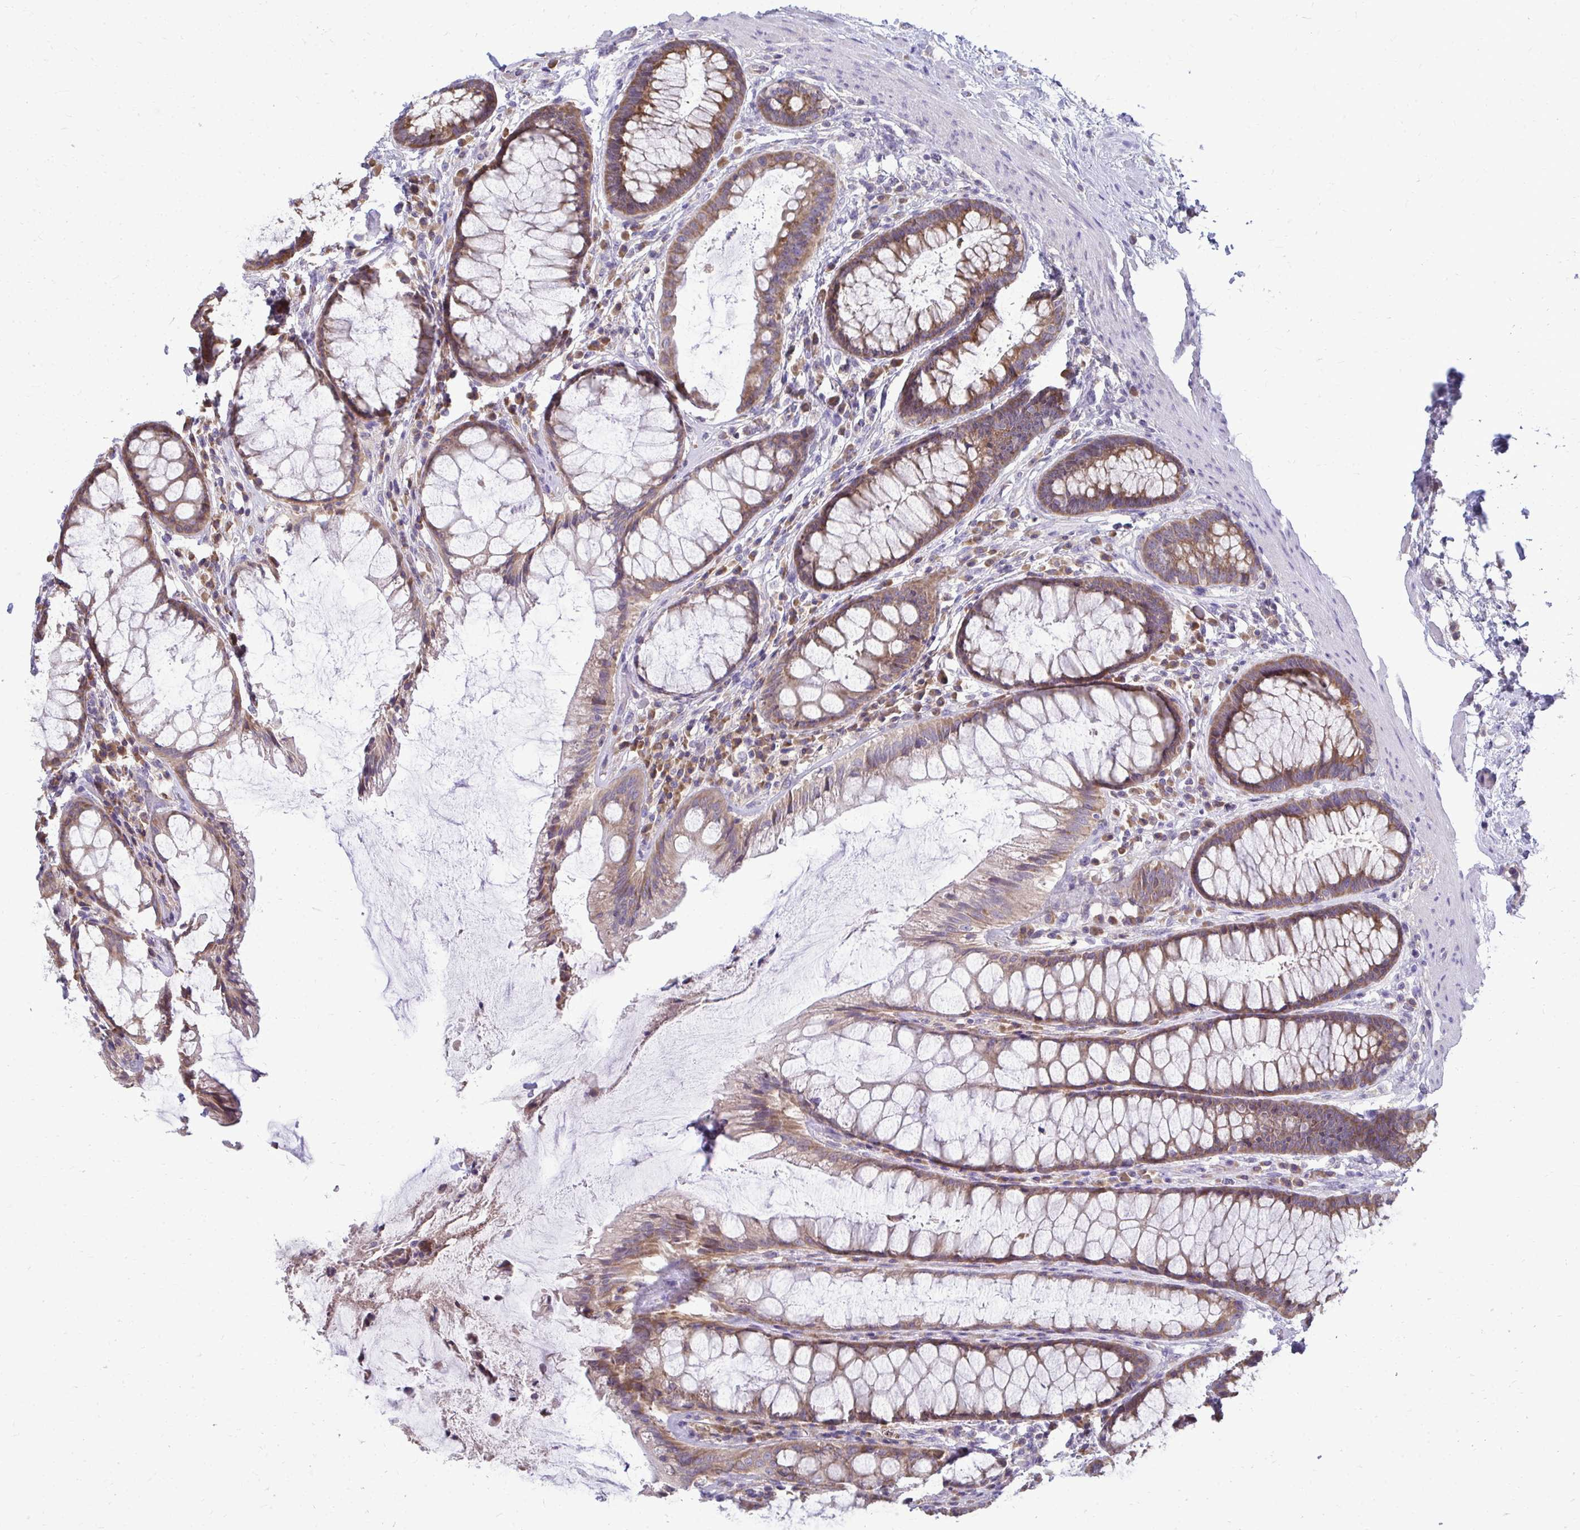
{"staining": {"intensity": "moderate", "quantity": ">75%", "location": "cytoplasmic/membranous"}, "tissue": "rectum", "cell_type": "Glandular cells", "image_type": "normal", "snomed": [{"axis": "morphology", "description": "Normal tissue, NOS"}, {"axis": "topography", "description": "Rectum"}], "caption": "Immunohistochemistry (IHC) staining of normal rectum, which demonstrates medium levels of moderate cytoplasmic/membranous positivity in about >75% of glandular cells indicating moderate cytoplasmic/membranous protein positivity. The staining was performed using DAB (3,3'-diaminobenzidine) (brown) for protein detection and nuclei were counterstained in hematoxylin (blue).", "gene": "RPLP2", "patient": {"sex": "male", "age": 72}}